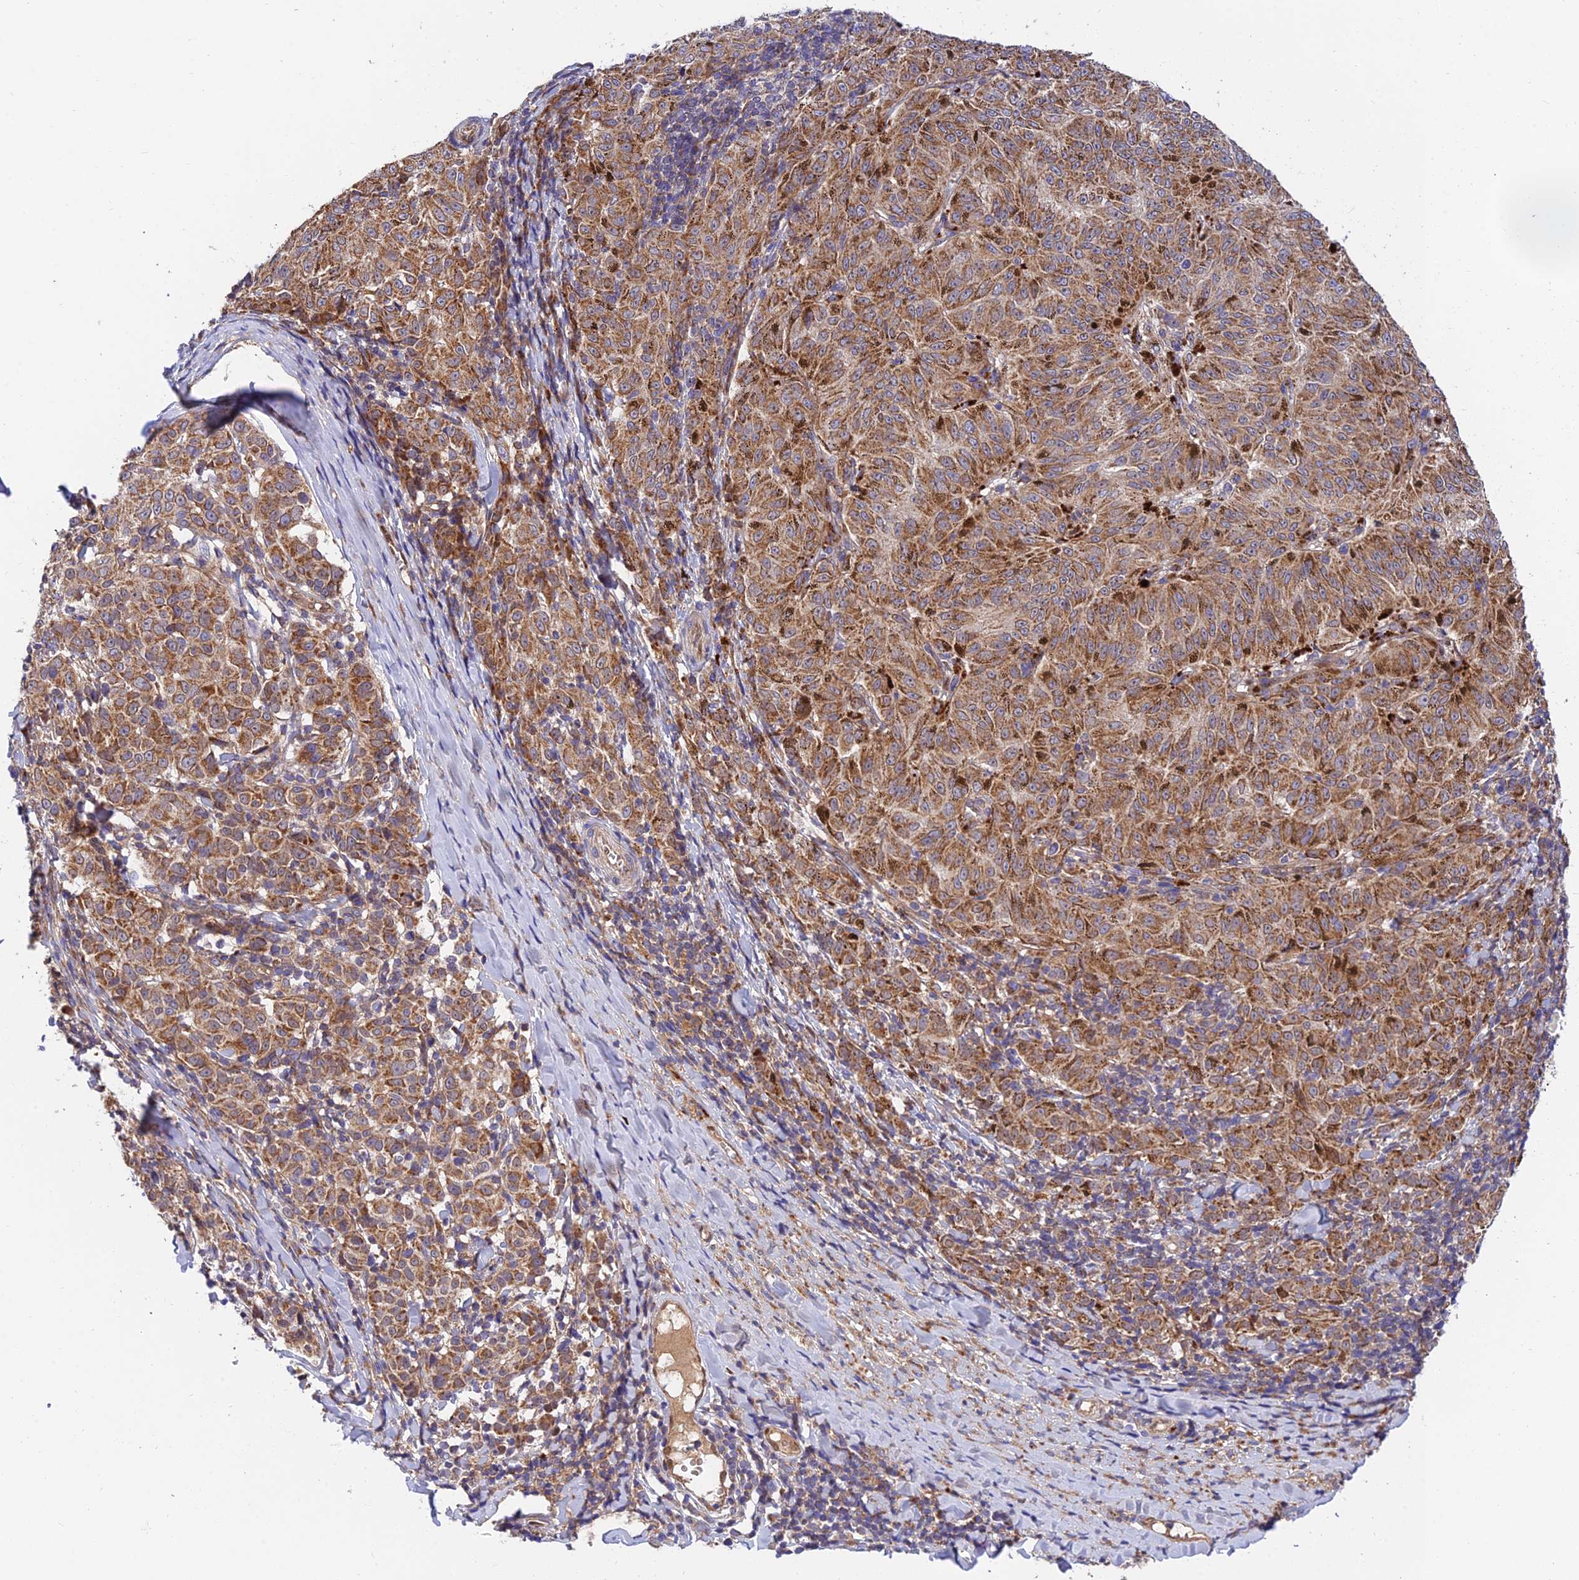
{"staining": {"intensity": "moderate", "quantity": ">75%", "location": "cytoplasmic/membranous"}, "tissue": "melanoma", "cell_type": "Tumor cells", "image_type": "cancer", "snomed": [{"axis": "morphology", "description": "Malignant melanoma, NOS"}, {"axis": "topography", "description": "Skin"}], "caption": "An image of human melanoma stained for a protein demonstrates moderate cytoplasmic/membranous brown staining in tumor cells. Nuclei are stained in blue.", "gene": "PODNL1", "patient": {"sex": "female", "age": 72}}